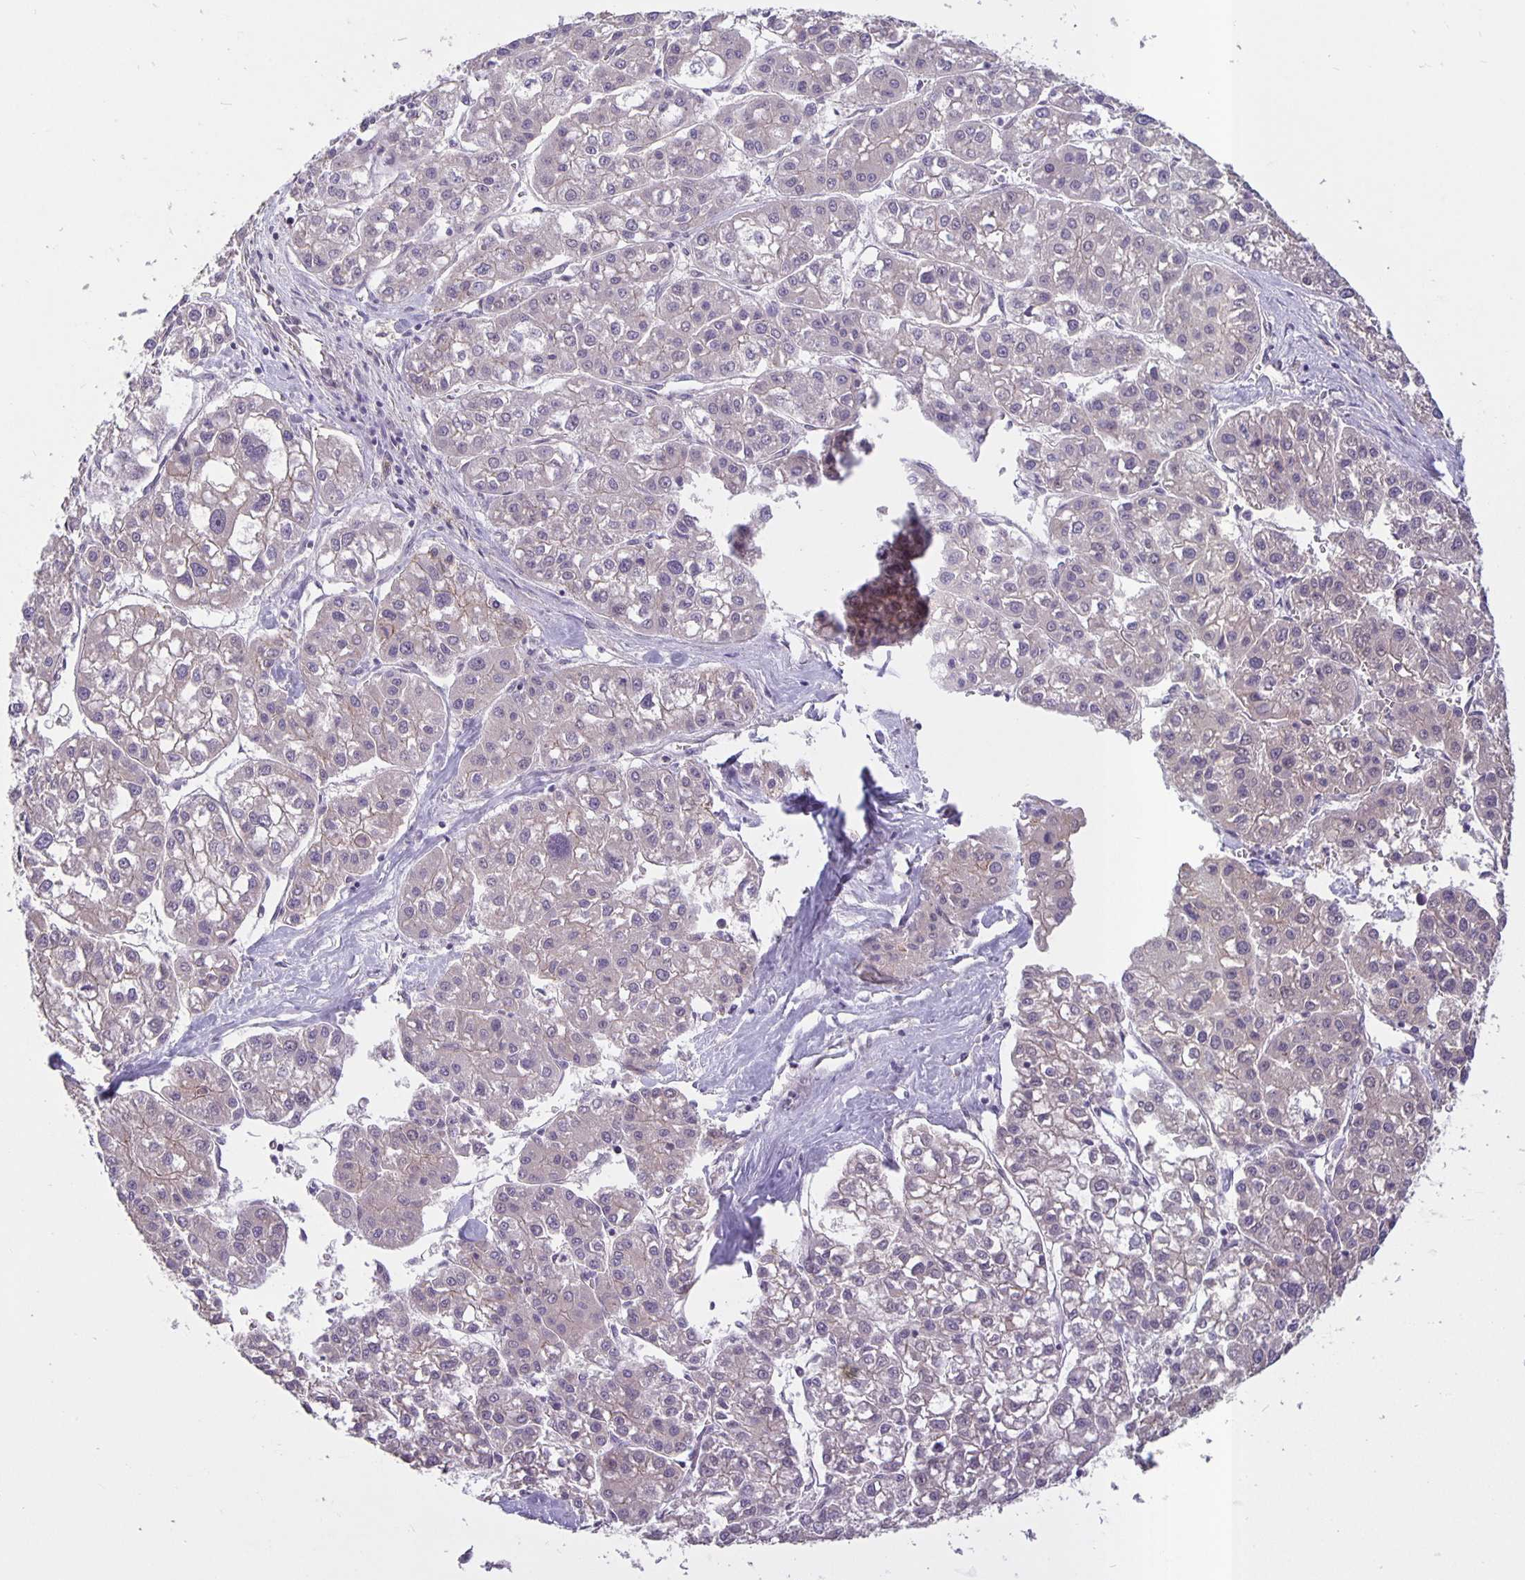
{"staining": {"intensity": "negative", "quantity": "none", "location": "none"}, "tissue": "liver cancer", "cell_type": "Tumor cells", "image_type": "cancer", "snomed": [{"axis": "morphology", "description": "Carcinoma, Hepatocellular, NOS"}, {"axis": "topography", "description": "Liver"}], "caption": "High power microscopy image of an IHC histopathology image of liver cancer, revealing no significant staining in tumor cells. (DAB (3,3'-diaminobenzidine) IHC, high magnification).", "gene": "ARVCF", "patient": {"sex": "male", "age": 73}}